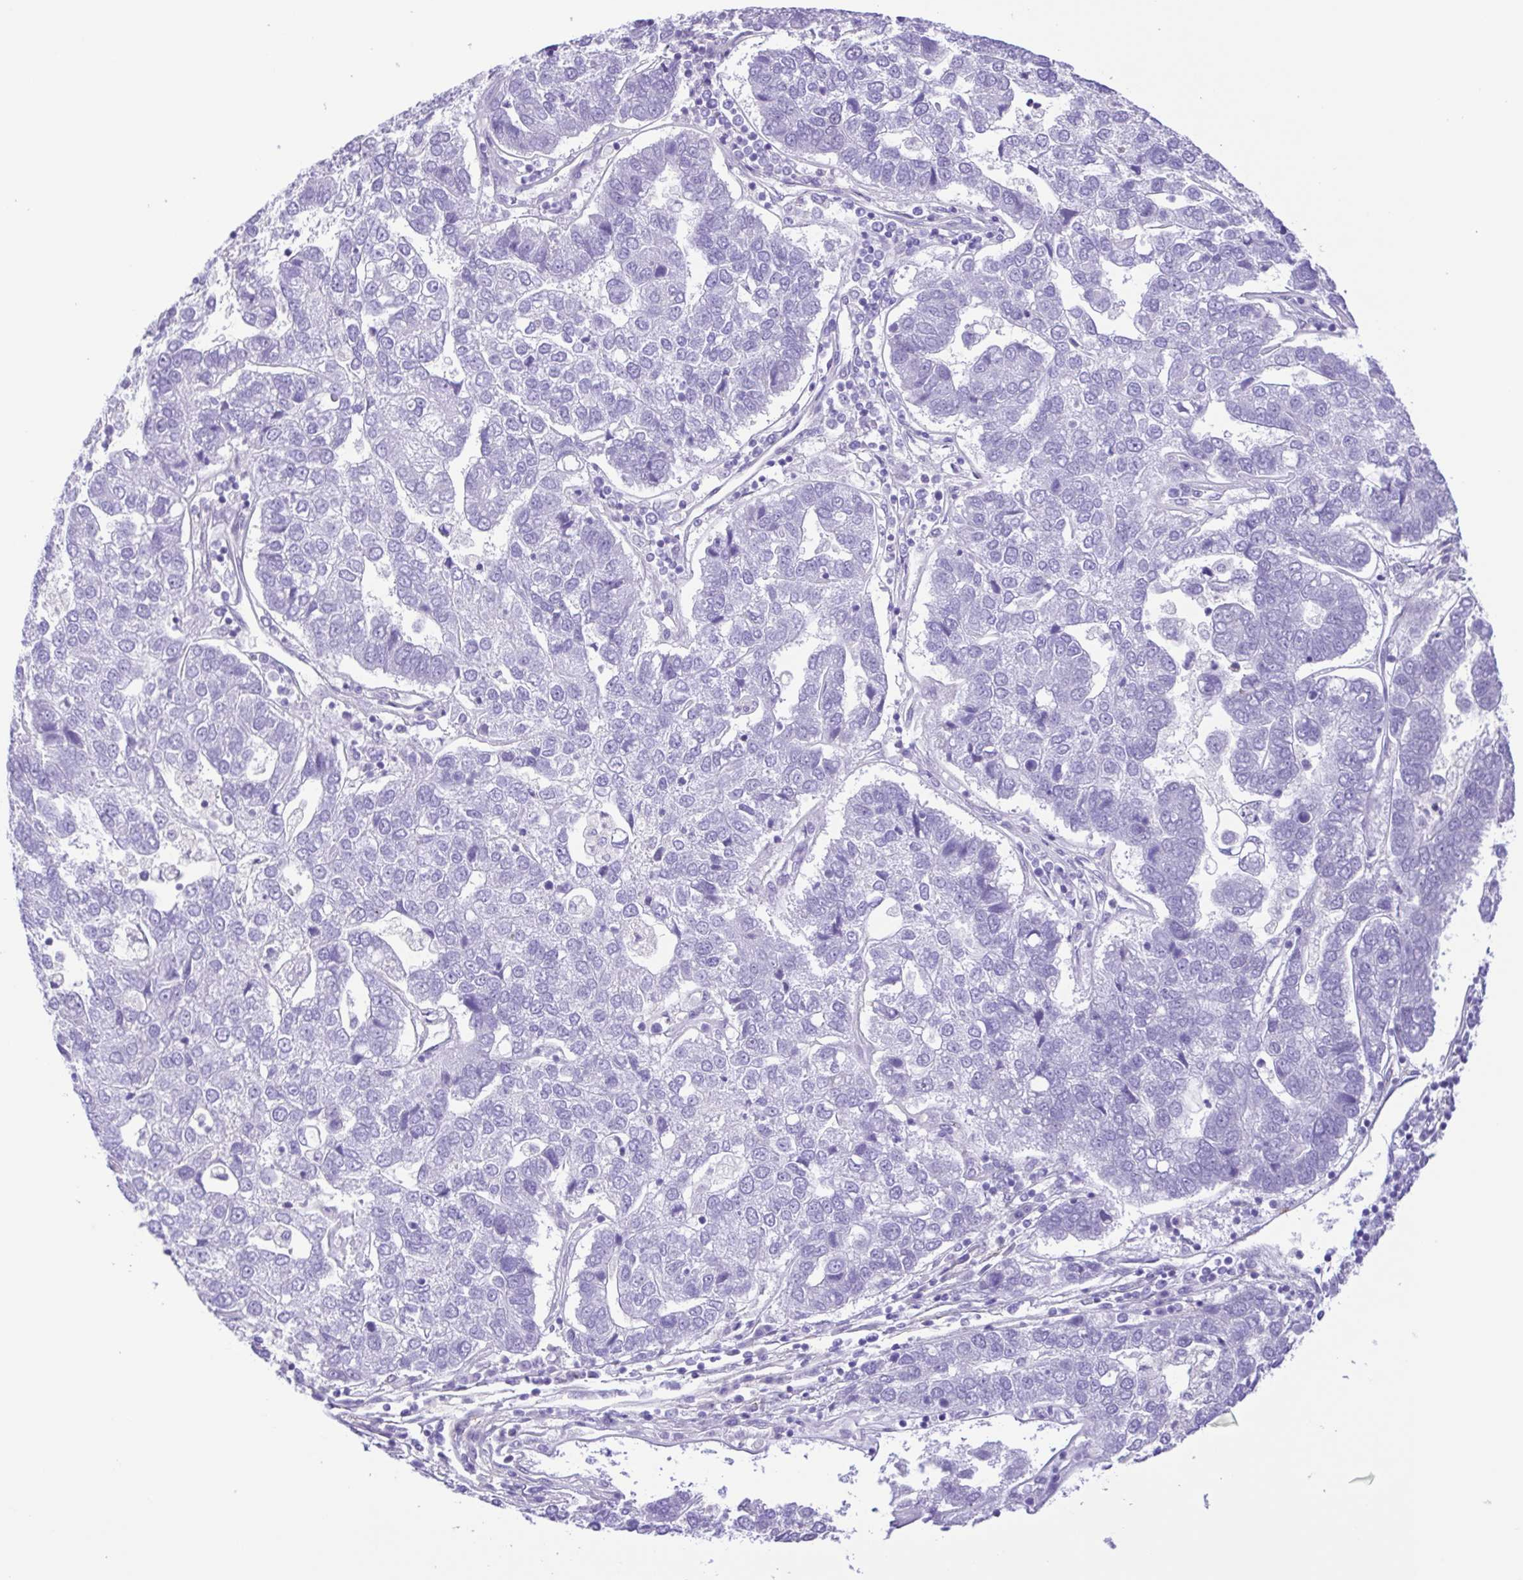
{"staining": {"intensity": "negative", "quantity": "none", "location": "none"}, "tissue": "pancreatic cancer", "cell_type": "Tumor cells", "image_type": "cancer", "snomed": [{"axis": "morphology", "description": "Adenocarcinoma, NOS"}, {"axis": "topography", "description": "Pancreas"}], "caption": "The image reveals no significant staining in tumor cells of pancreatic adenocarcinoma.", "gene": "DCLK2", "patient": {"sex": "female", "age": 61}}